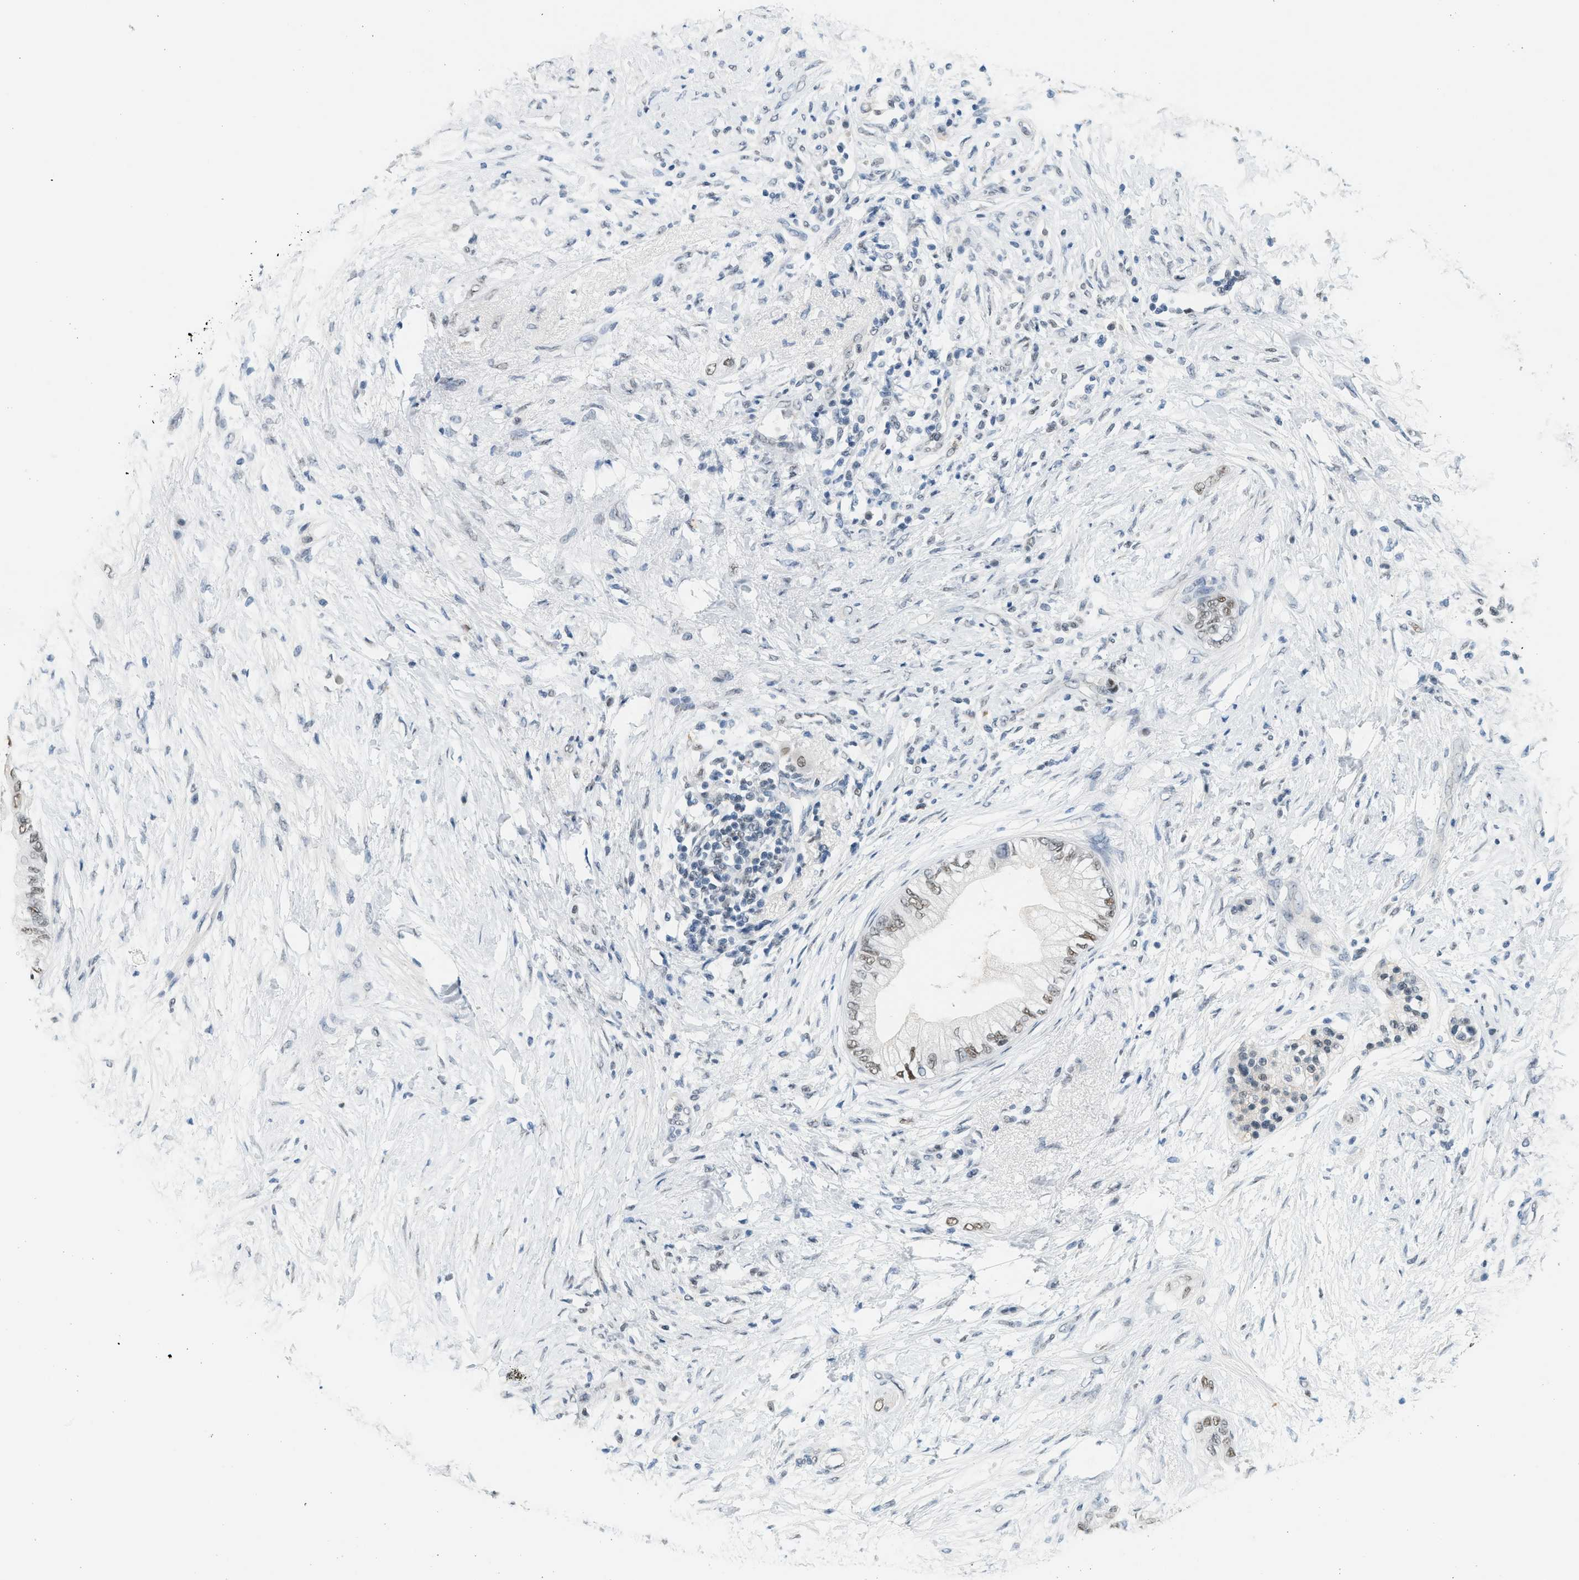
{"staining": {"intensity": "weak", "quantity": ">75%", "location": "nuclear"}, "tissue": "pancreatic cancer", "cell_type": "Tumor cells", "image_type": "cancer", "snomed": [{"axis": "morphology", "description": "Normal tissue, NOS"}, {"axis": "morphology", "description": "Adenocarcinoma, NOS"}, {"axis": "topography", "description": "Pancreas"}, {"axis": "topography", "description": "Duodenum"}], "caption": "Tumor cells exhibit low levels of weak nuclear positivity in about >75% of cells in pancreatic adenocarcinoma.", "gene": "HIPK1", "patient": {"sex": "female", "age": 60}}